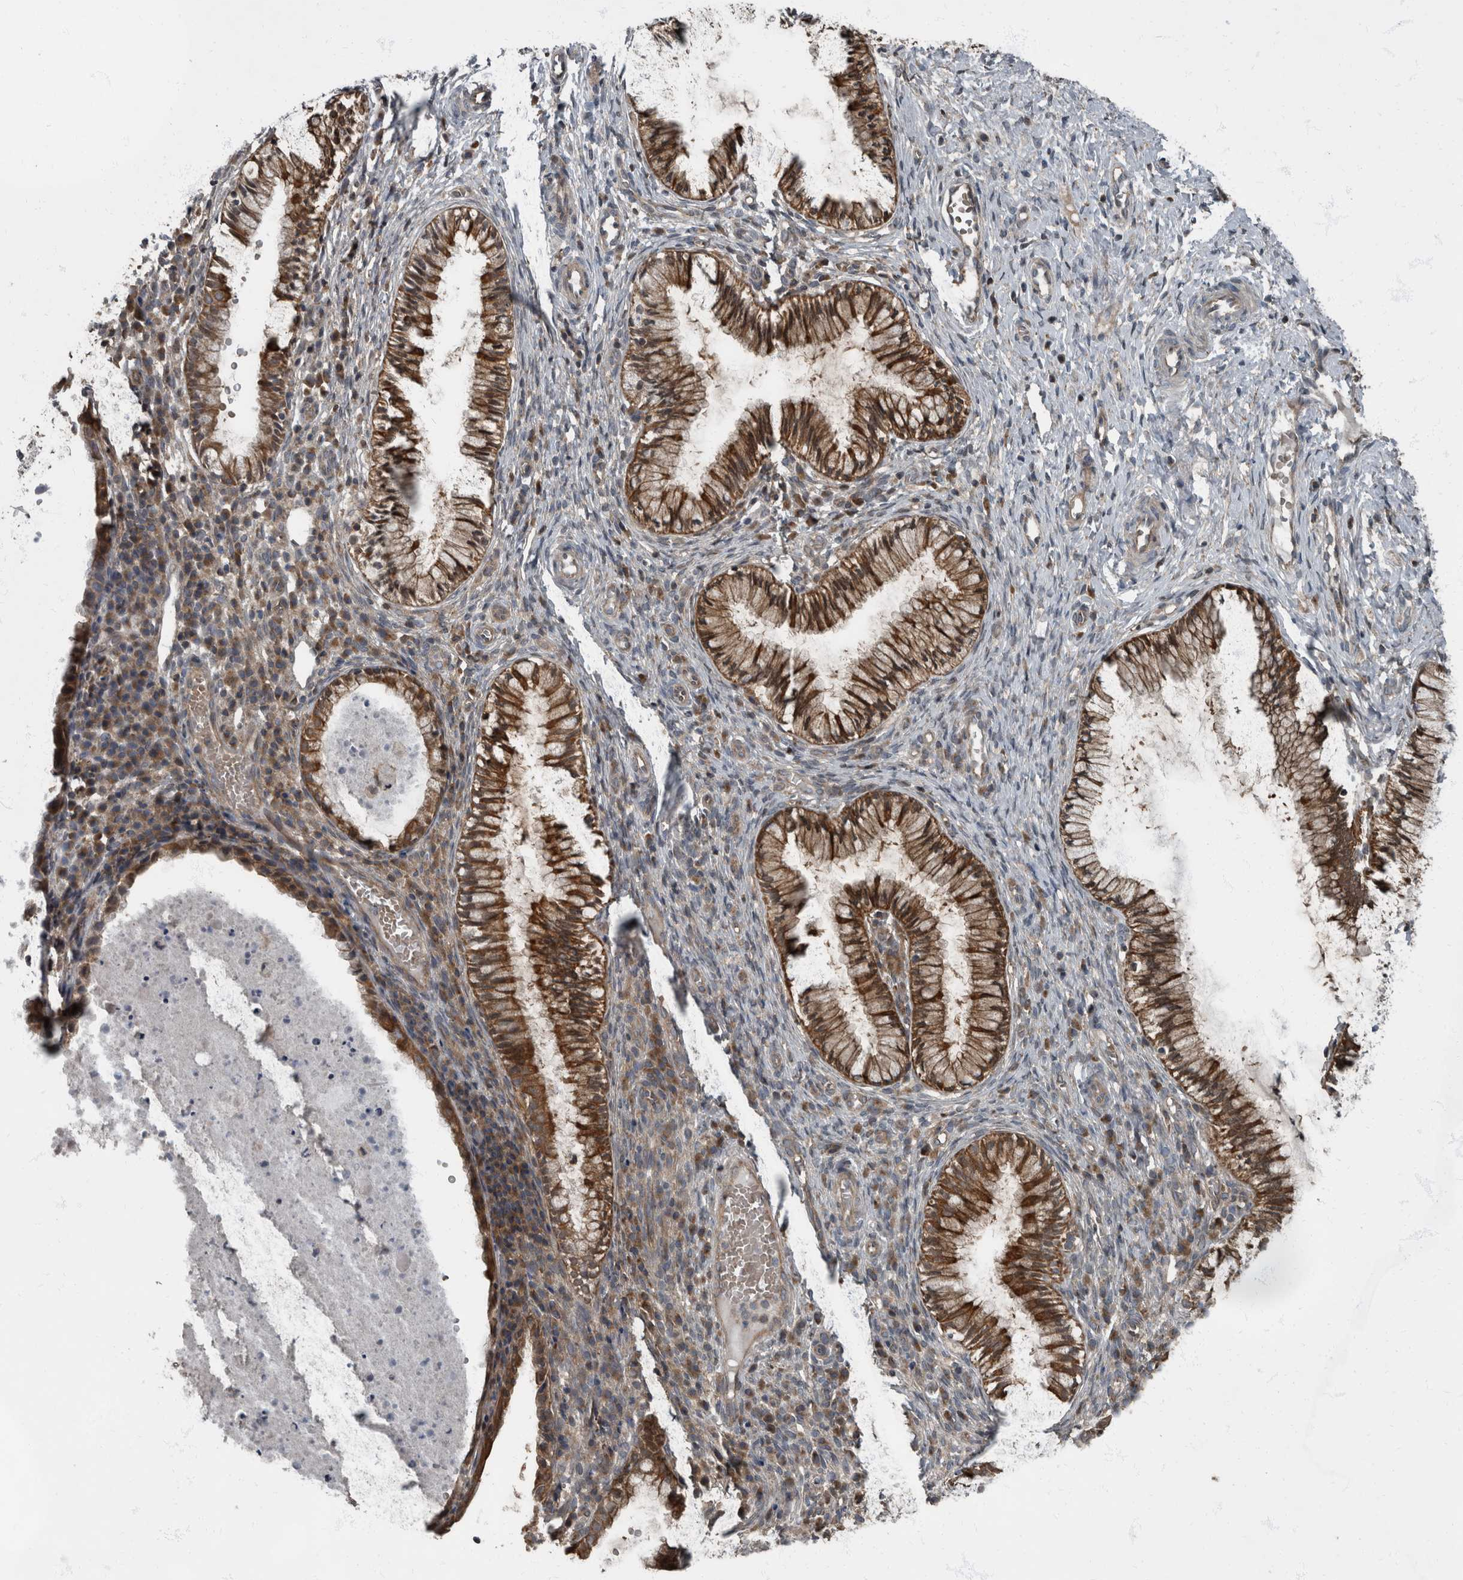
{"staining": {"intensity": "strong", "quantity": ">75%", "location": "cytoplasmic/membranous"}, "tissue": "cervix", "cell_type": "Glandular cells", "image_type": "normal", "snomed": [{"axis": "morphology", "description": "Normal tissue, NOS"}, {"axis": "topography", "description": "Cervix"}], "caption": "IHC of benign human cervix shows high levels of strong cytoplasmic/membranous positivity in approximately >75% of glandular cells. The staining is performed using DAB (3,3'-diaminobenzidine) brown chromogen to label protein expression. The nuclei are counter-stained blue using hematoxylin.", "gene": "RABGGTB", "patient": {"sex": "female", "age": 27}}